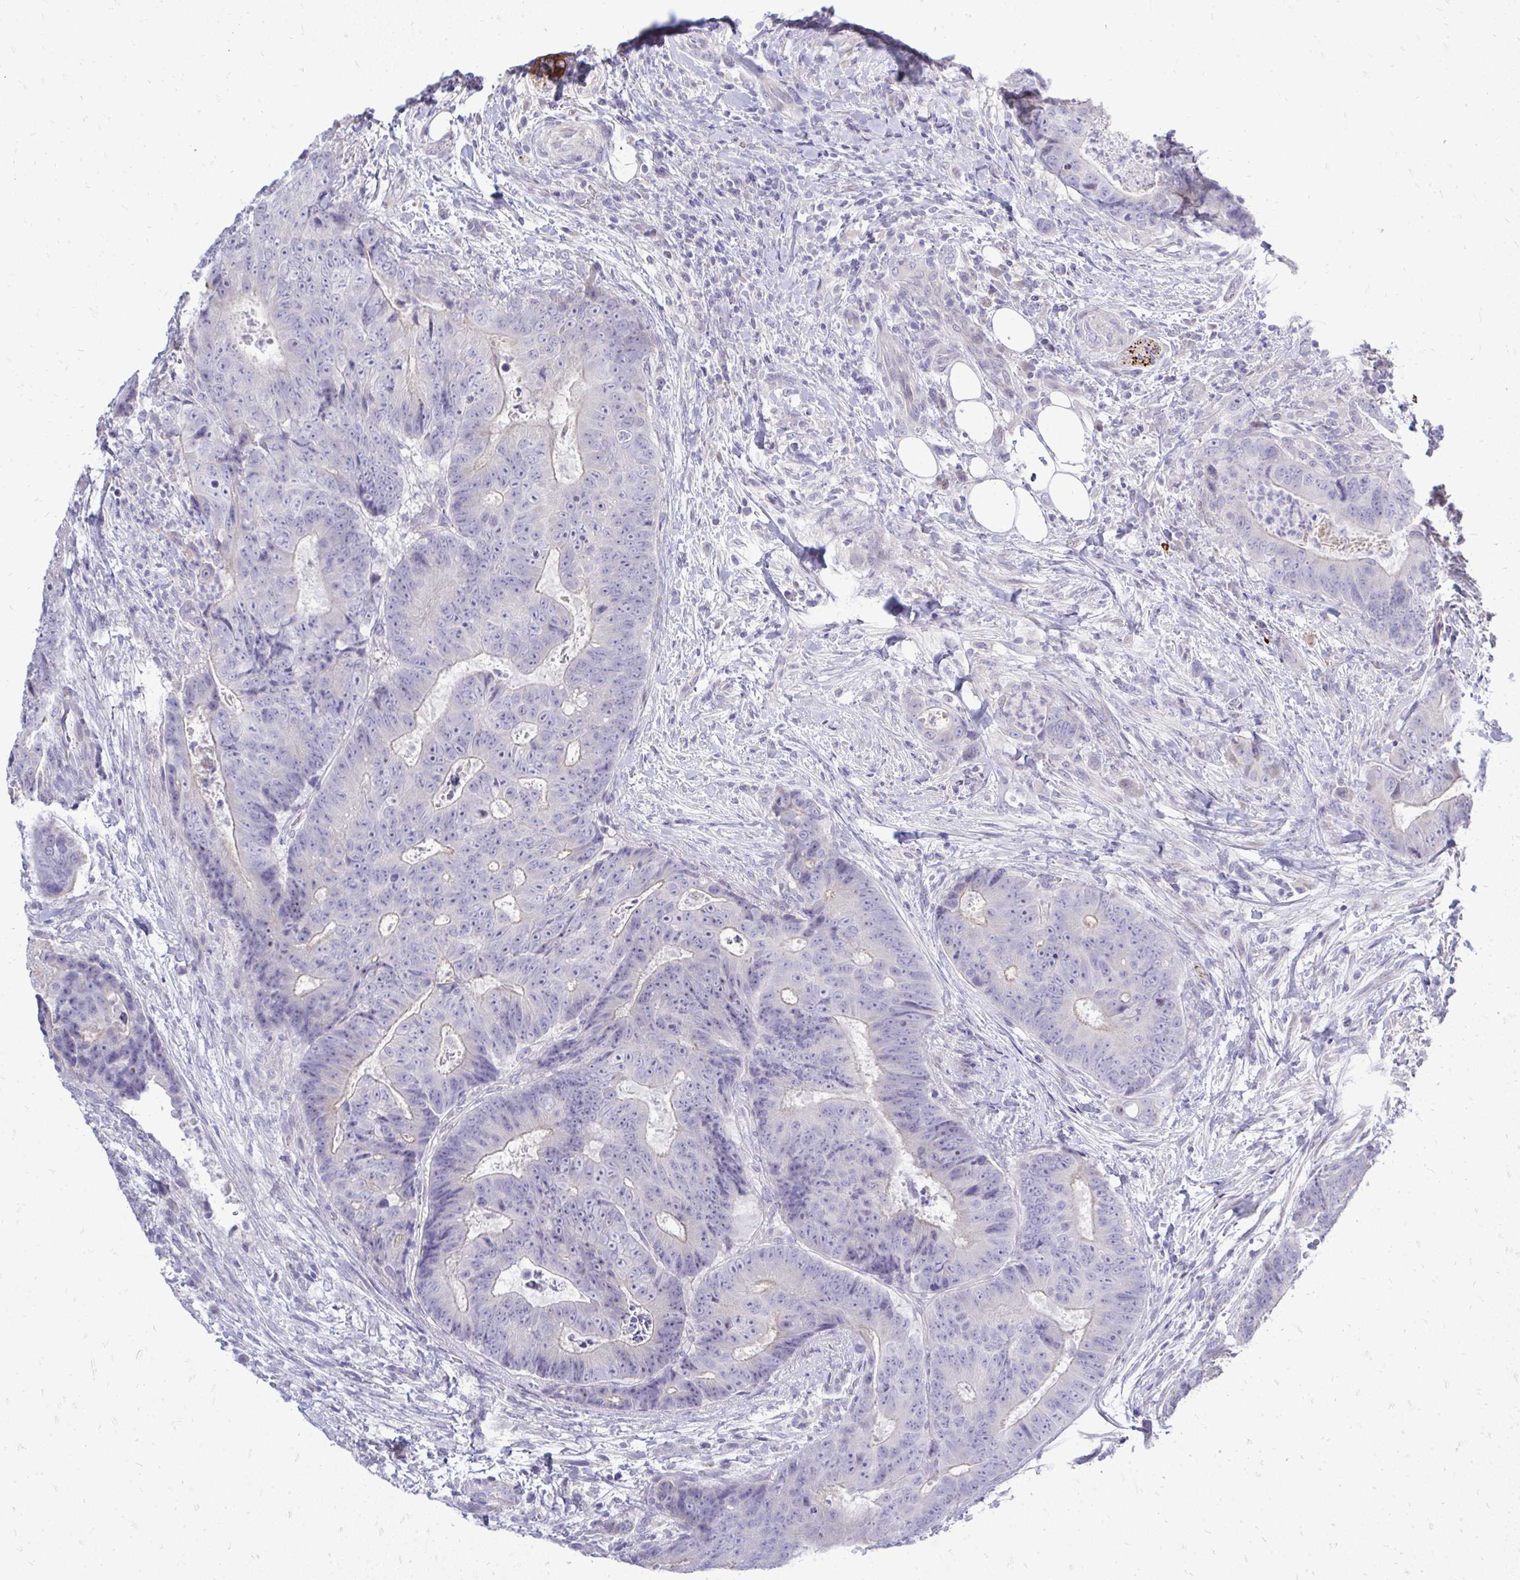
{"staining": {"intensity": "negative", "quantity": "none", "location": "none"}, "tissue": "colorectal cancer", "cell_type": "Tumor cells", "image_type": "cancer", "snomed": [{"axis": "morphology", "description": "Adenocarcinoma, NOS"}, {"axis": "topography", "description": "Colon"}], "caption": "High magnification brightfield microscopy of colorectal cancer (adenocarcinoma) stained with DAB (3,3'-diaminobenzidine) (brown) and counterstained with hematoxylin (blue): tumor cells show no significant positivity.", "gene": "OR8D1", "patient": {"sex": "female", "age": 48}}